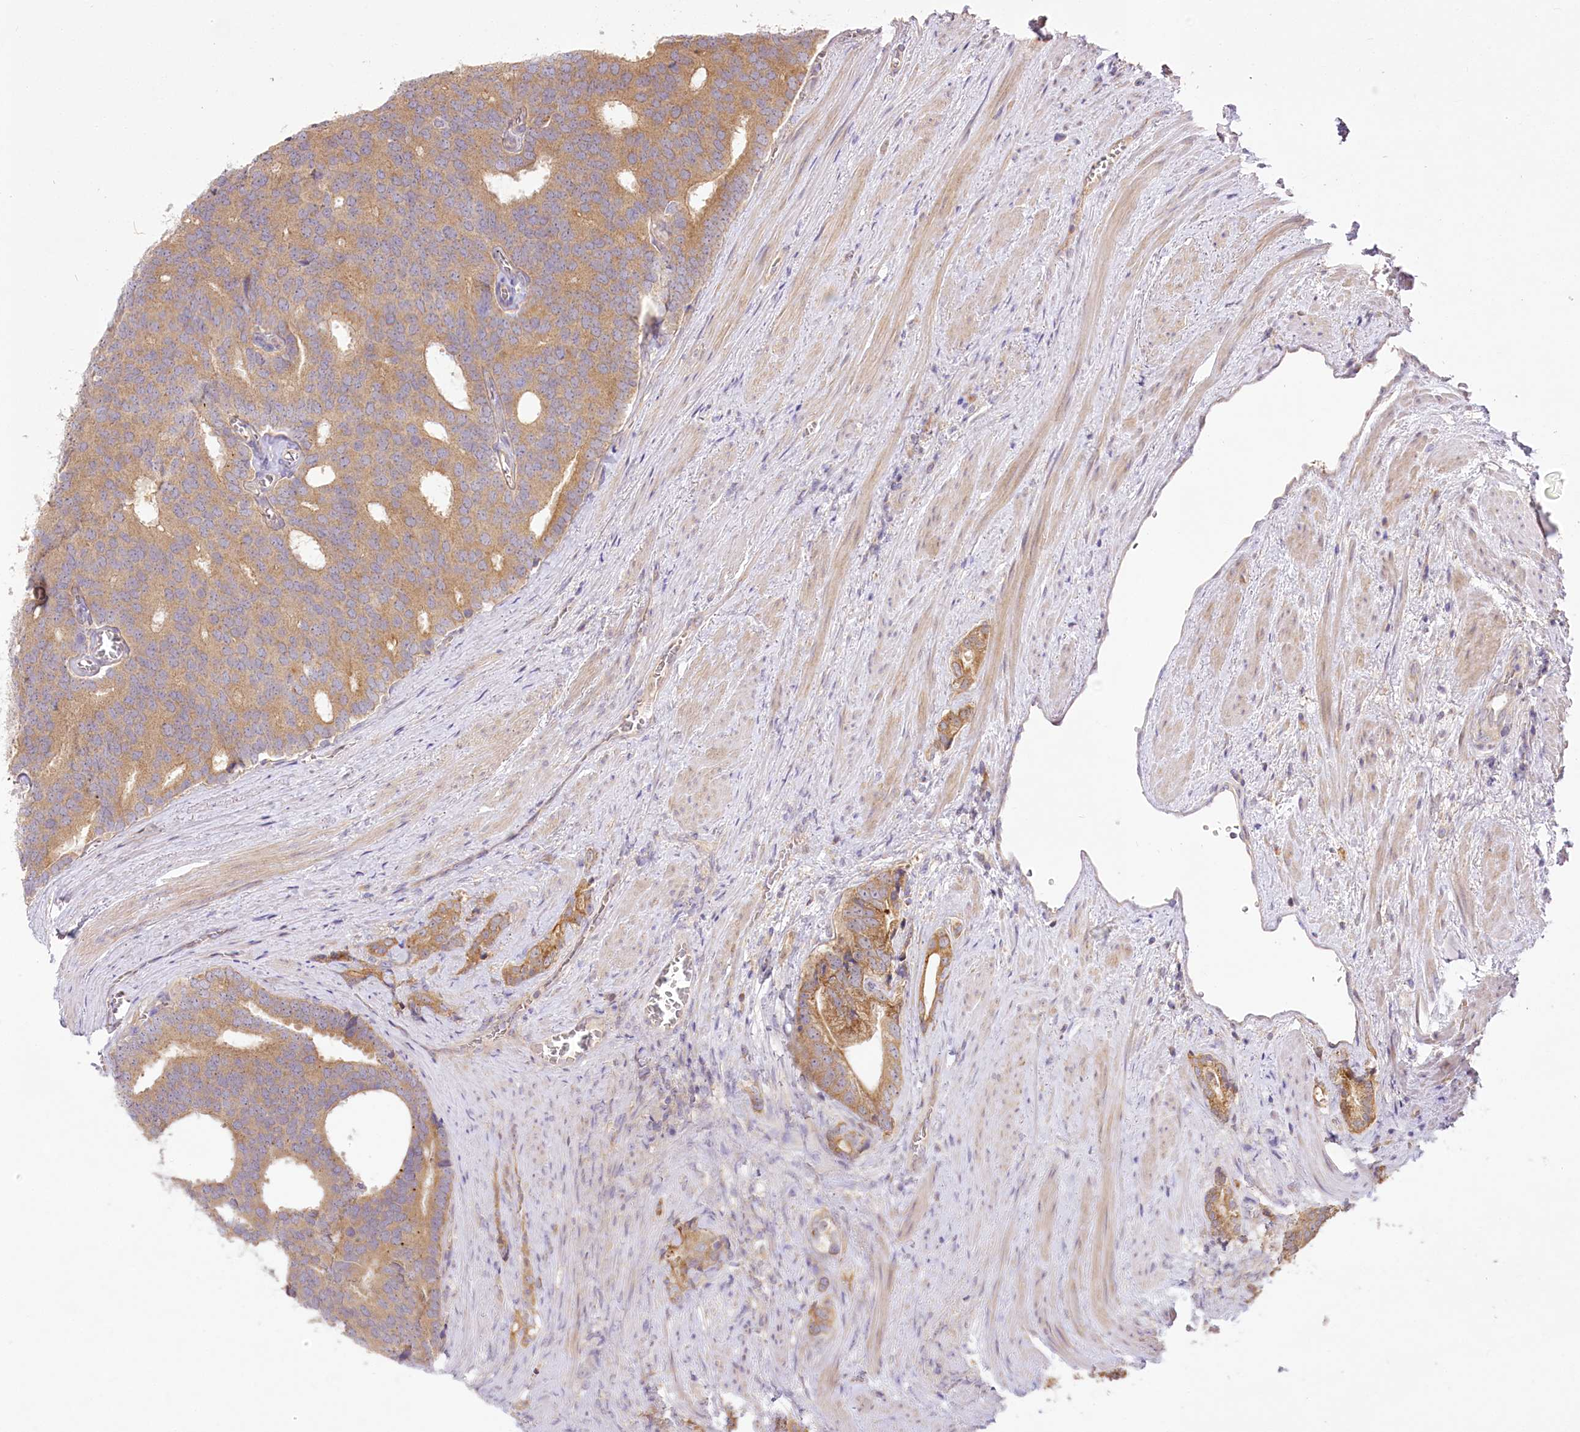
{"staining": {"intensity": "moderate", "quantity": ">75%", "location": "cytoplasmic/membranous"}, "tissue": "prostate cancer", "cell_type": "Tumor cells", "image_type": "cancer", "snomed": [{"axis": "morphology", "description": "Adenocarcinoma, Low grade"}, {"axis": "topography", "description": "Prostate"}], "caption": "Protein staining displays moderate cytoplasmic/membranous staining in about >75% of tumor cells in prostate cancer (low-grade adenocarcinoma).", "gene": "PYROXD1", "patient": {"sex": "male", "age": 71}}